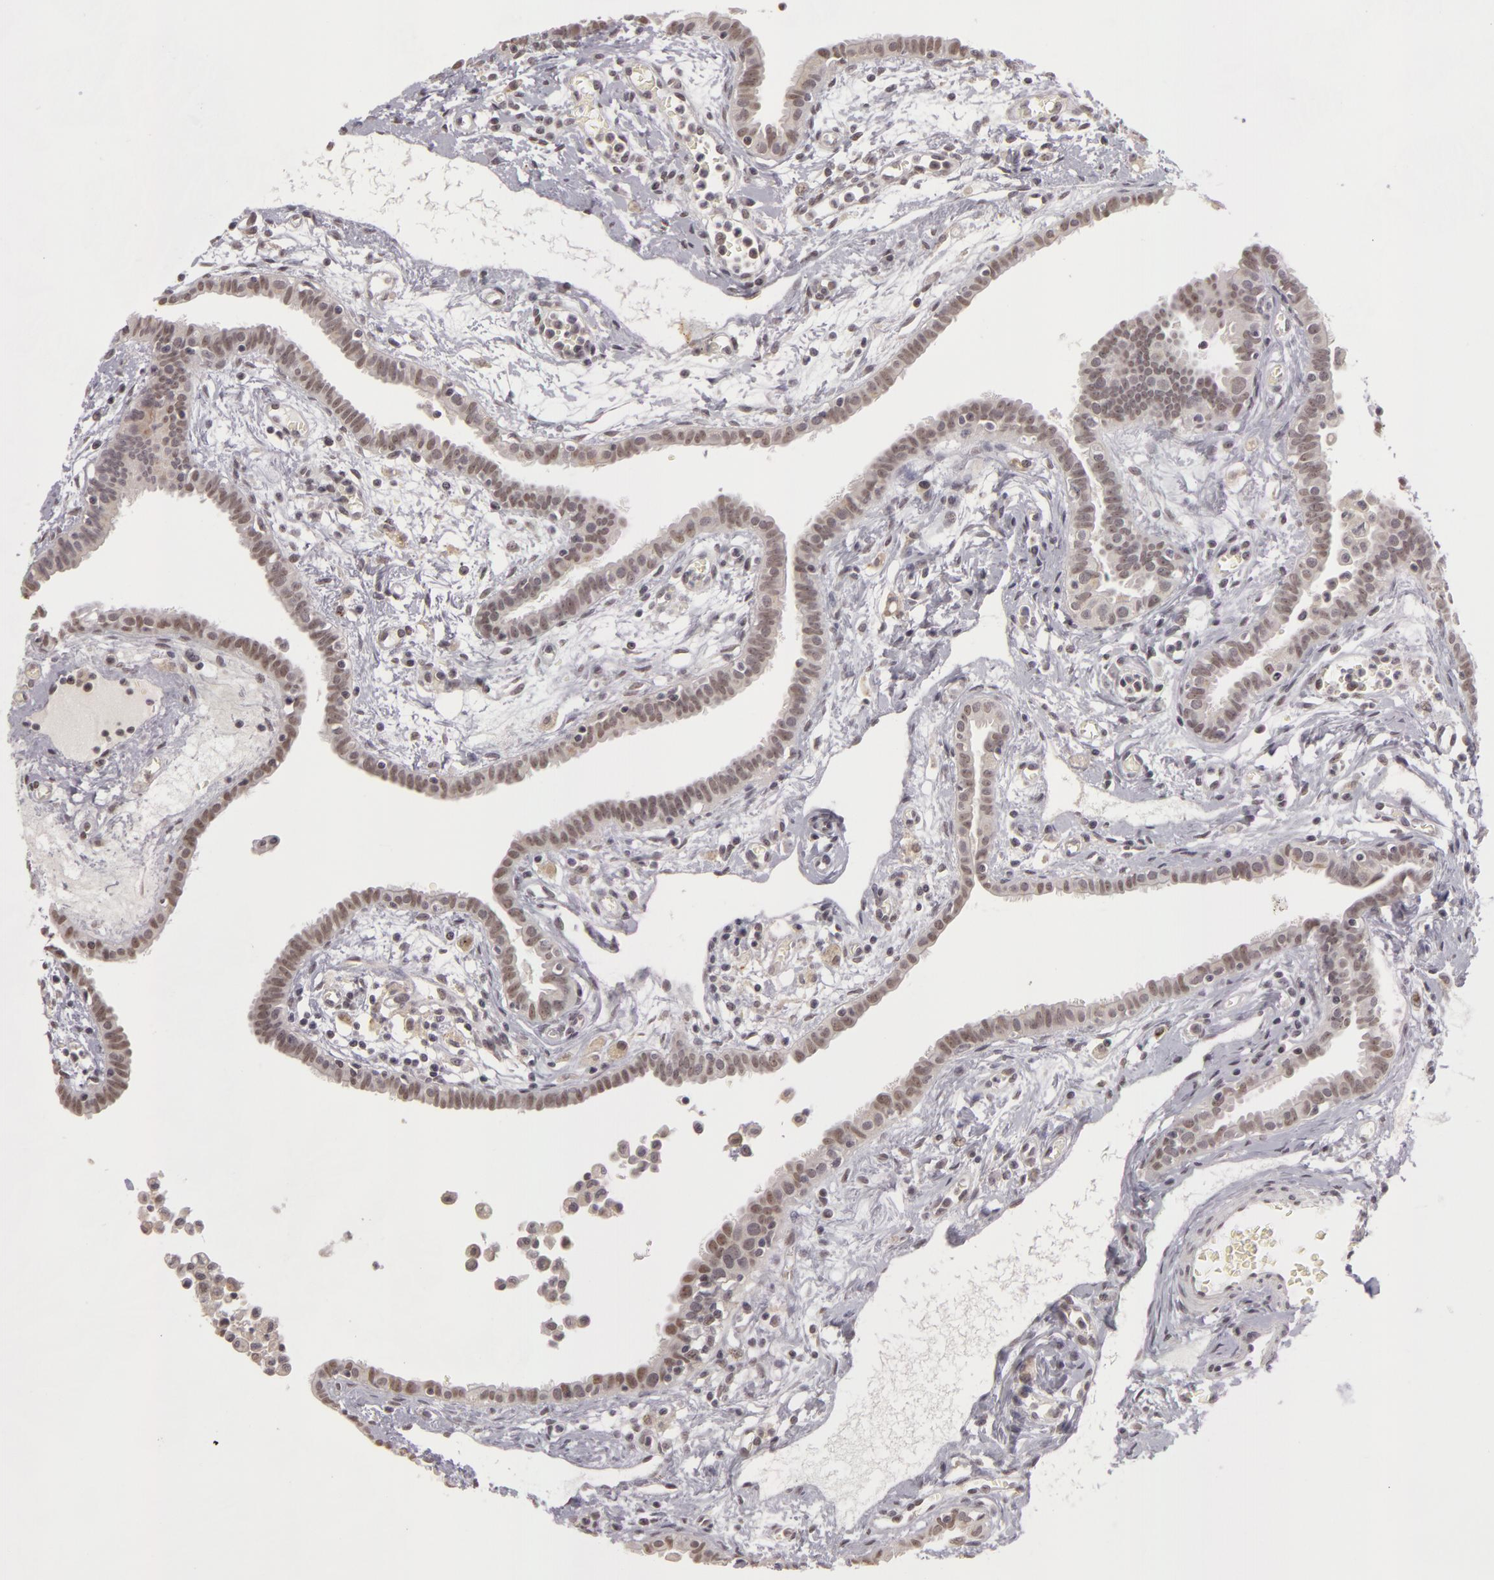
{"staining": {"intensity": "negative", "quantity": "none", "location": "none"}, "tissue": "fallopian tube", "cell_type": "Glandular cells", "image_type": "normal", "snomed": [{"axis": "morphology", "description": "Normal tissue, NOS"}, {"axis": "topography", "description": "Fallopian tube"}], "caption": "This is an immunohistochemistry micrograph of normal fallopian tube. There is no expression in glandular cells.", "gene": "RRP7A", "patient": {"sex": "female", "age": 54}}